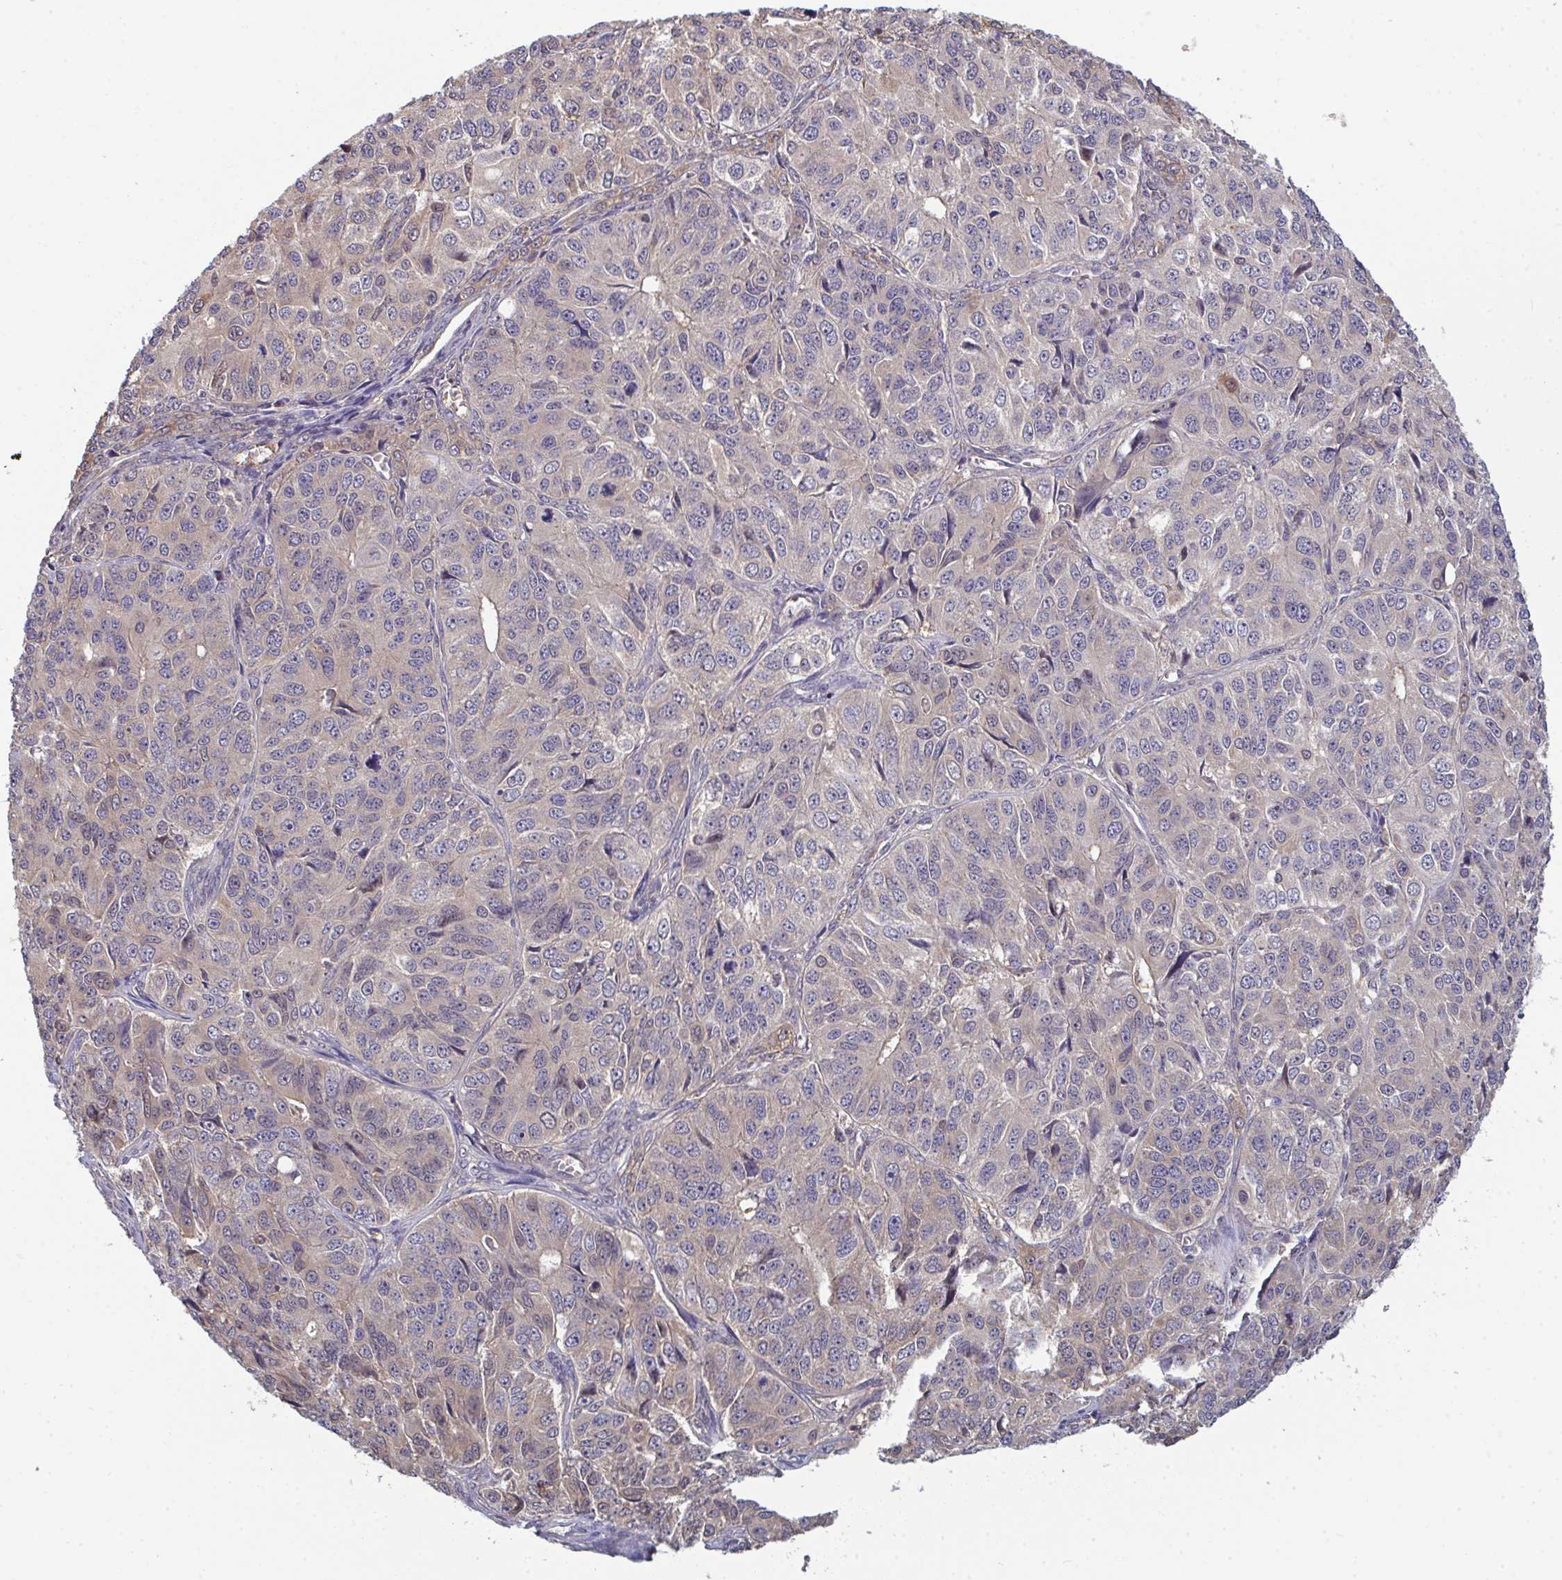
{"staining": {"intensity": "weak", "quantity": "<25%", "location": "nuclear"}, "tissue": "ovarian cancer", "cell_type": "Tumor cells", "image_type": "cancer", "snomed": [{"axis": "morphology", "description": "Carcinoma, endometroid"}, {"axis": "topography", "description": "Ovary"}], "caption": "The IHC histopathology image has no significant positivity in tumor cells of ovarian endometroid carcinoma tissue.", "gene": "TTC9C", "patient": {"sex": "female", "age": 51}}